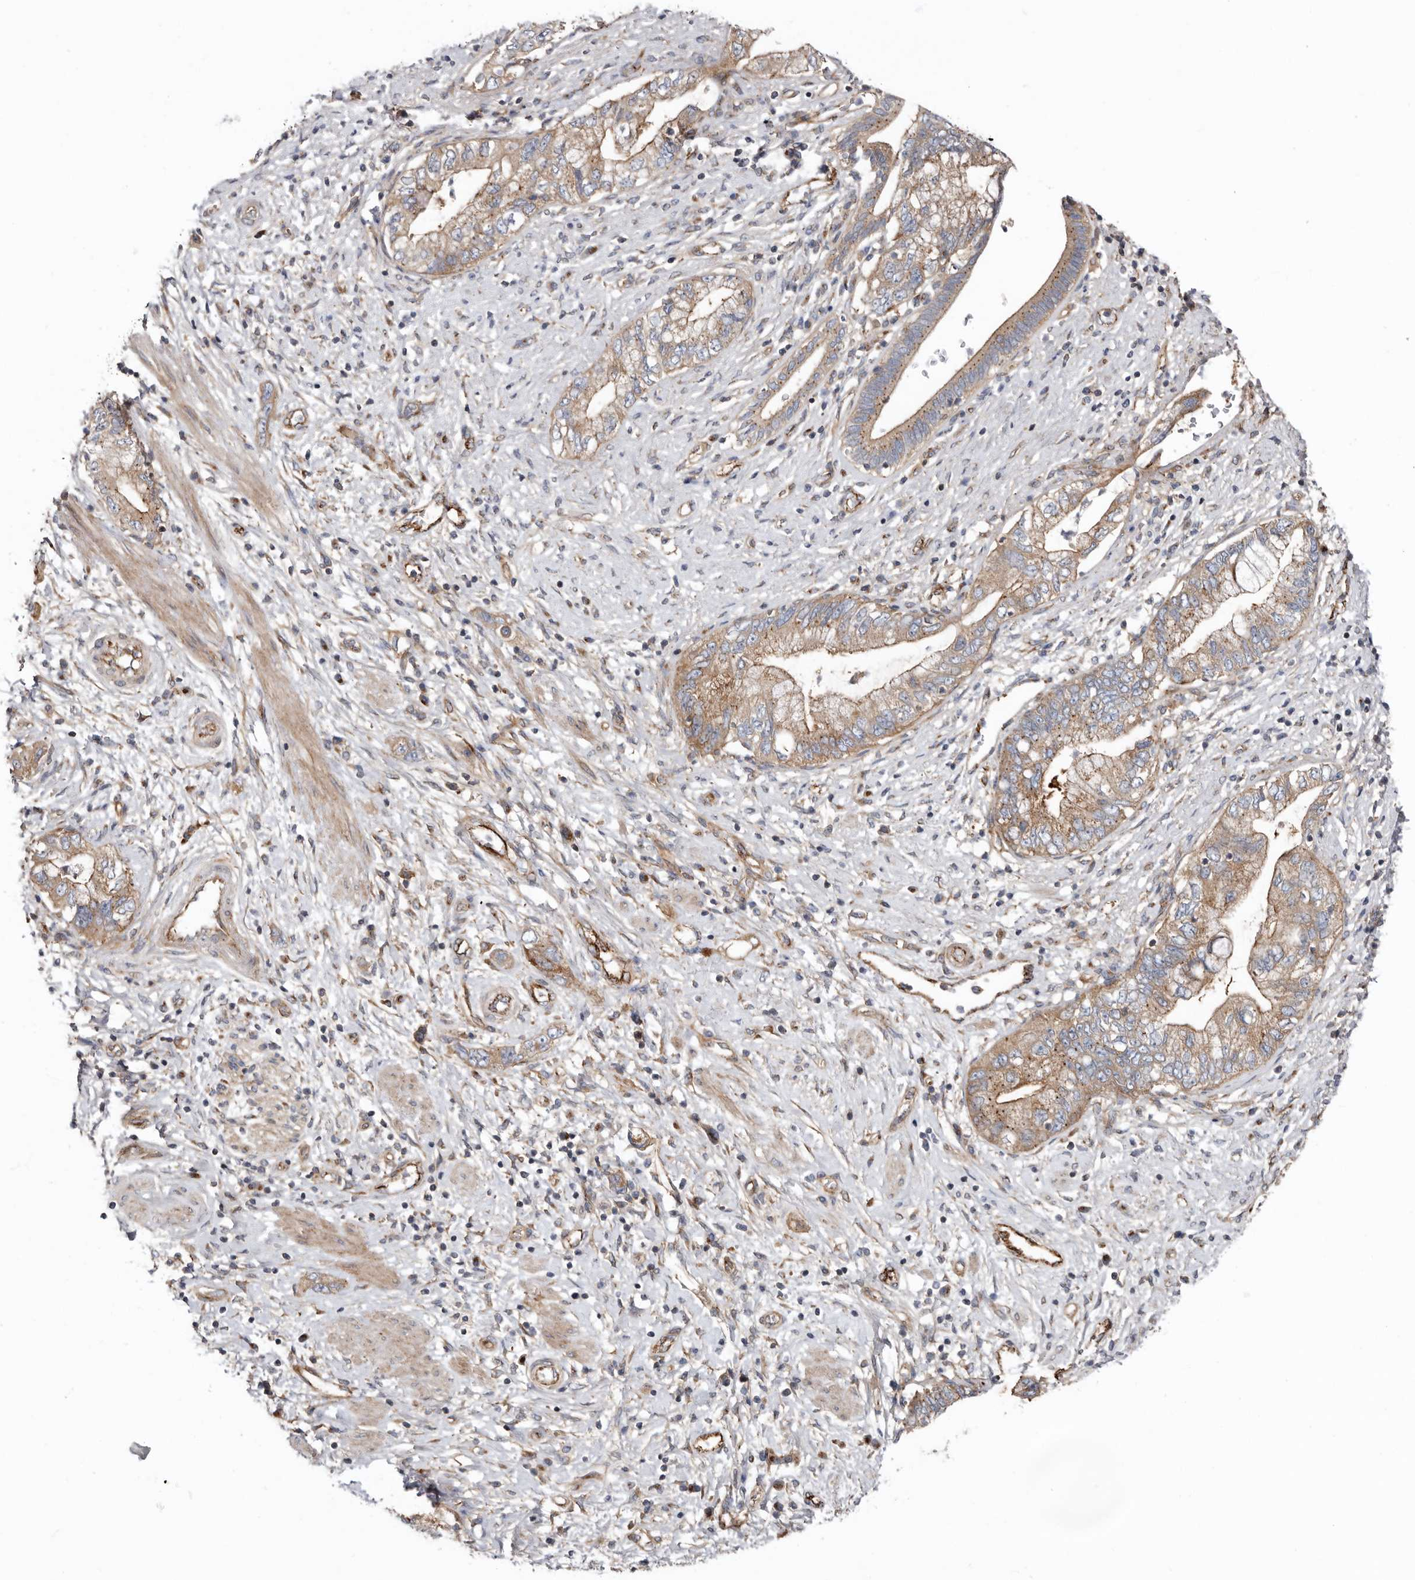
{"staining": {"intensity": "moderate", "quantity": ">75%", "location": "cytoplasmic/membranous"}, "tissue": "pancreatic cancer", "cell_type": "Tumor cells", "image_type": "cancer", "snomed": [{"axis": "morphology", "description": "Adenocarcinoma, NOS"}, {"axis": "topography", "description": "Pancreas"}], "caption": "Immunohistochemical staining of pancreatic cancer (adenocarcinoma) shows moderate cytoplasmic/membranous protein staining in about >75% of tumor cells.", "gene": "LUZP1", "patient": {"sex": "female", "age": 73}}